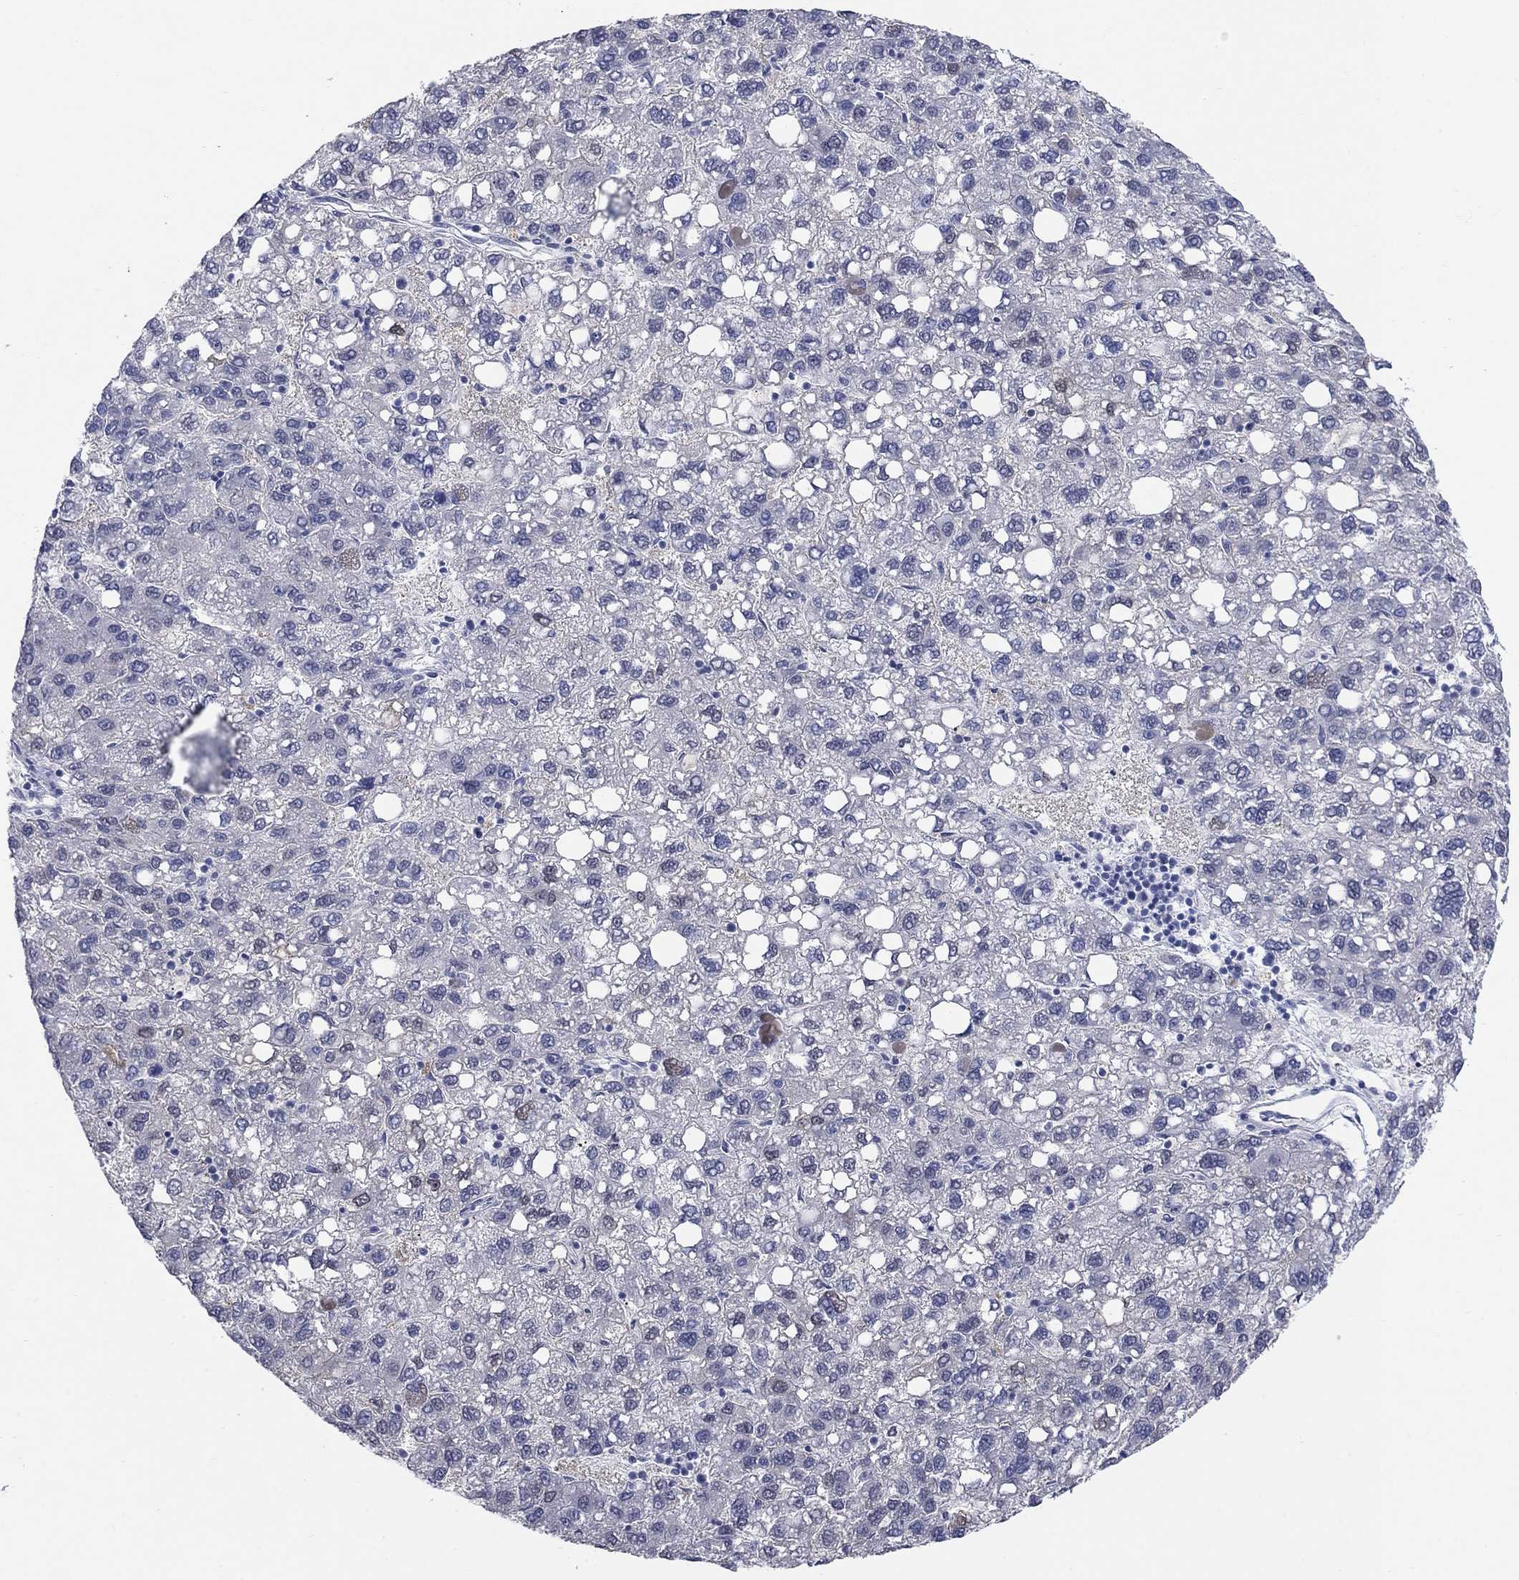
{"staining": {"intensity": "moderate", "quantity": "<25%", "location": "nuclear"}, "tissue": "liver cancer", "cell_type": "Tumor cells", "image_type": "cancer", "snomed": [{"axis": "morphology", "description": "Carcinoma, Hepatocellular, NOS"}, {"axis": "topography", "description": "Liver"}], "caption": "Protein analysis of liver cancer (hepatocellular carcinoma) tissue exhibits moderate nuclear staining in about <25% of tumor cells.", "gene": "ATP6V1G2", "patient": {"sex": "female", "age": 82}}